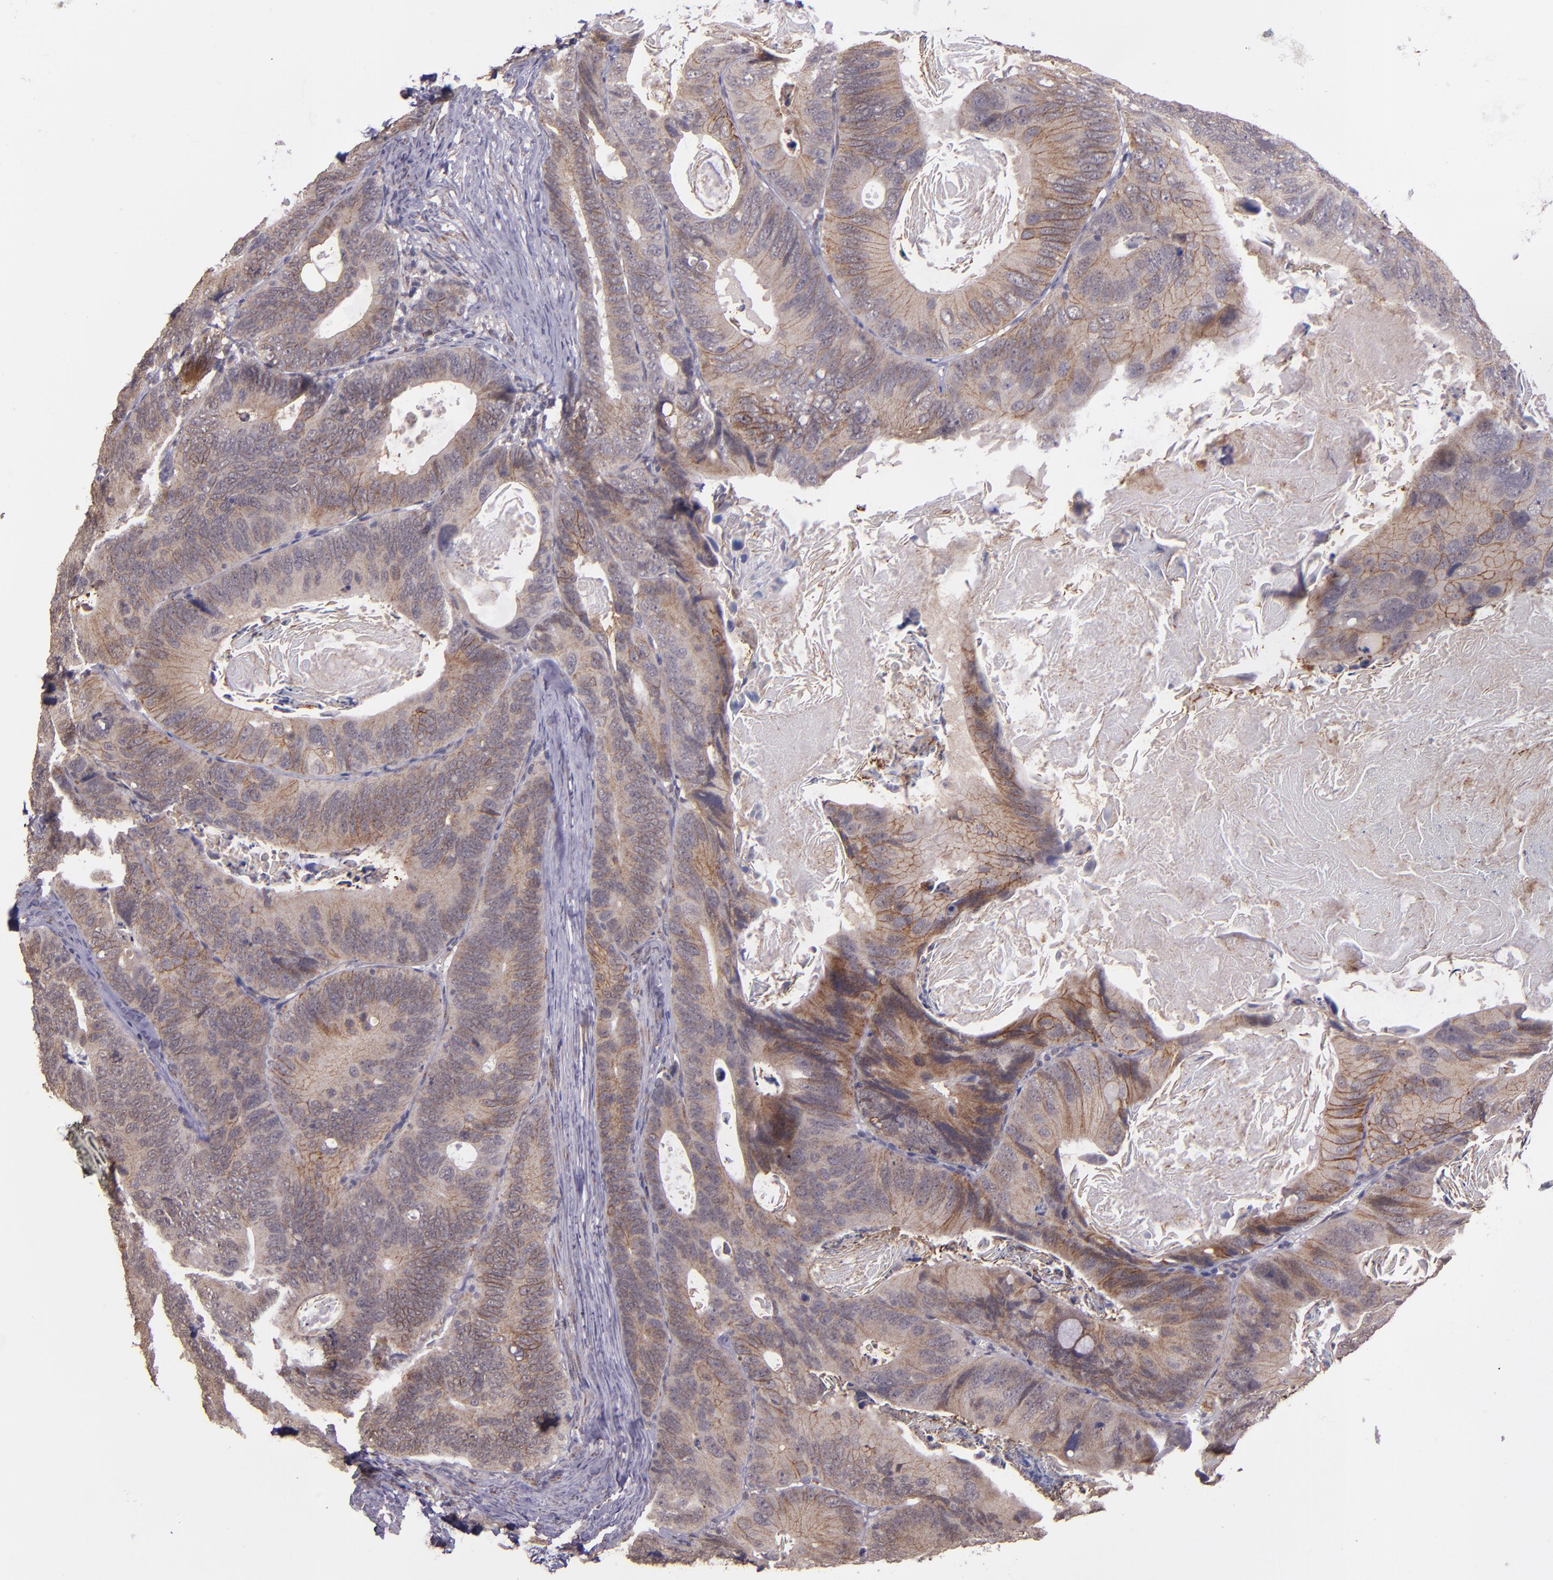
{"staining": {"intensity": "moderate", "quantity": ">75%", "location": "cytoplasmic/membranous"}, "tissue": "colorectal cancer", "cell_type": "Tumor cells", "image_type": "cancer", "snomed": [{"axis": "morphology", "description": "Adenocarcinoma, NOS"}, {"axis": "topography", "description": "Colon"}], "caption": "About >75% of tumor cells in human colorectal cancer demonstrate moderate cytoplasmic/membranous protein expression as visualized by brown immunohistochemical staining.", "gene": "TAF7L", "patient": {"sex": "female", "age": 55}}